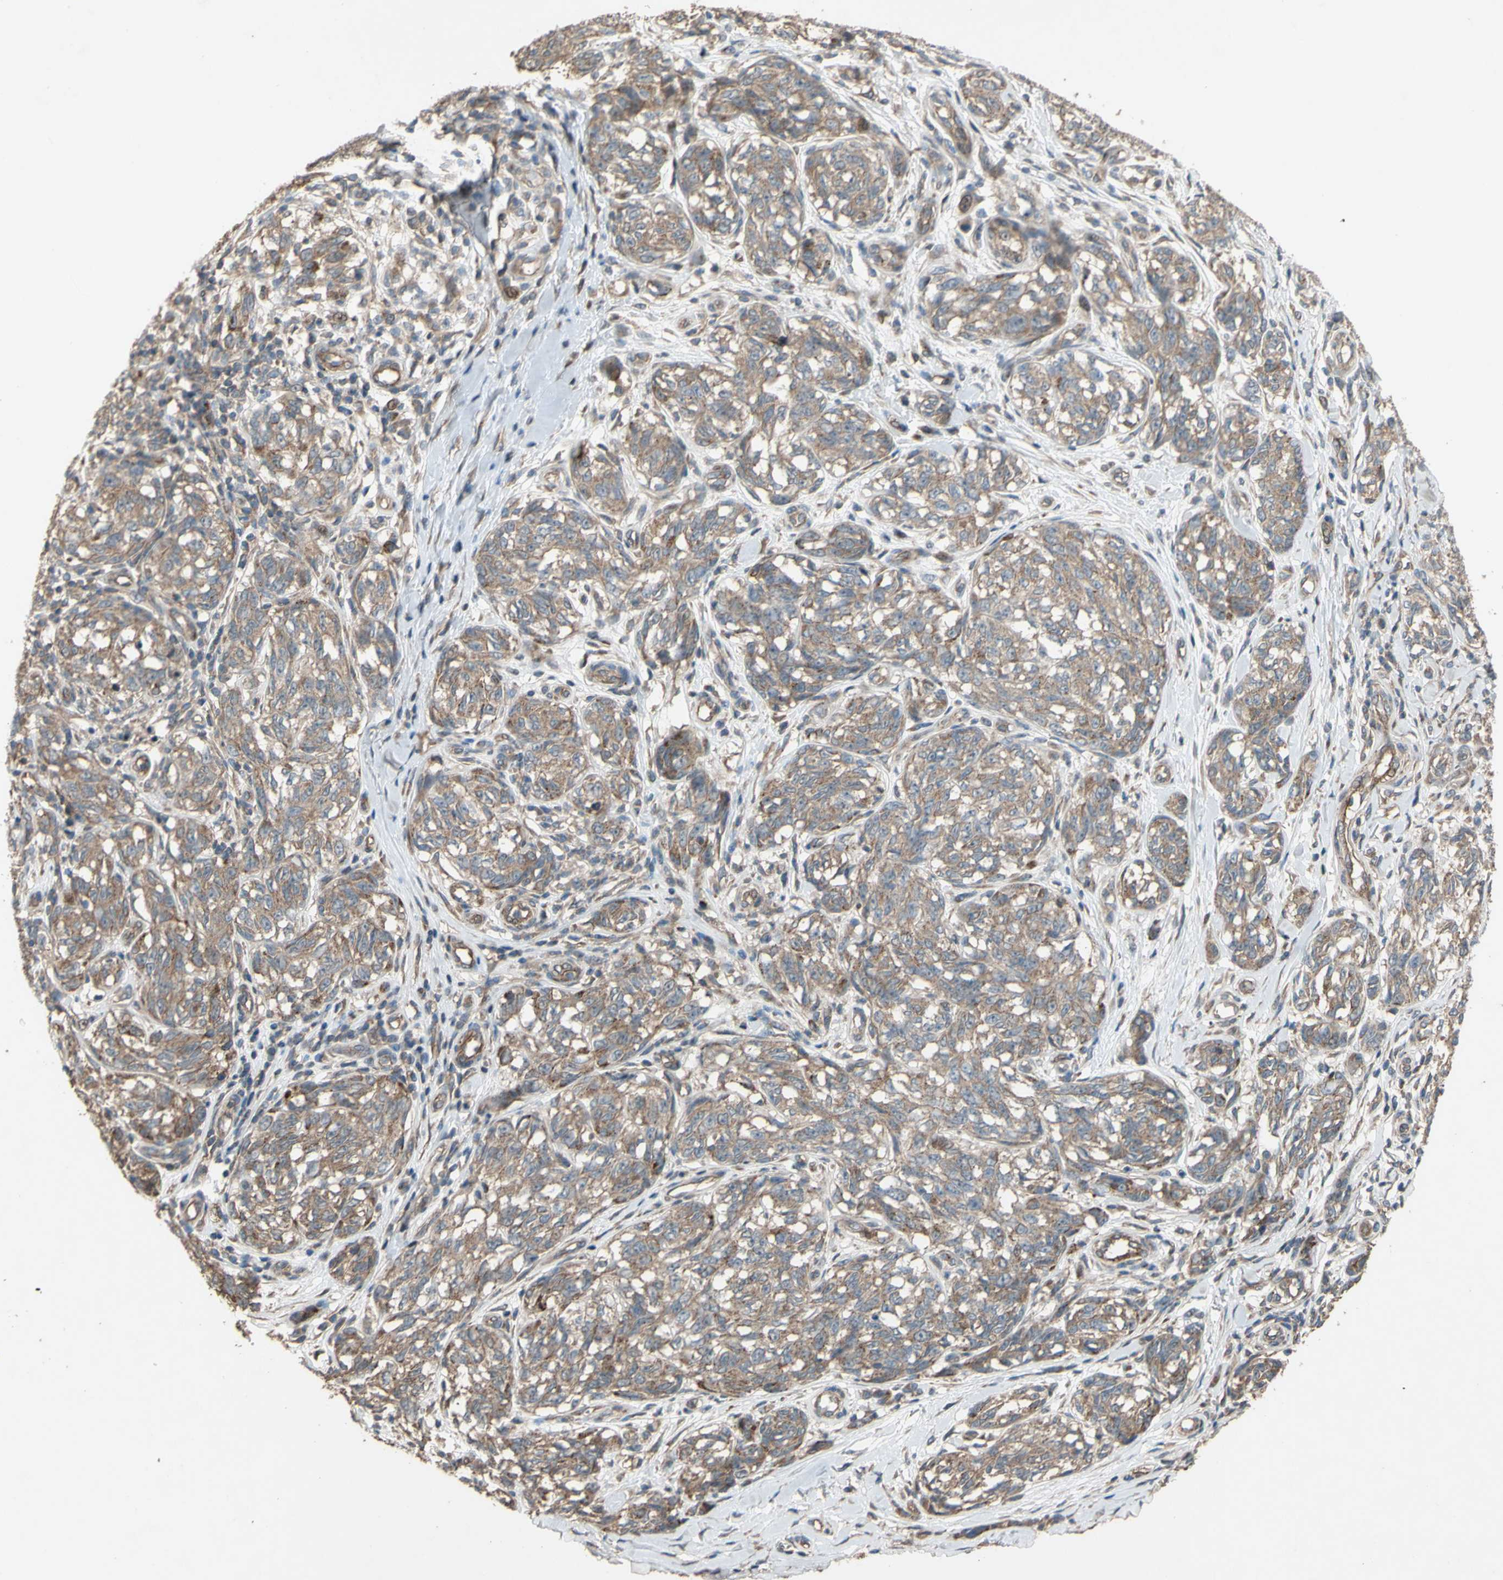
{"staining": {"intensity": "moderate", "quantity": ">75%", "location": "cytoplasmic/membranous"}, "tissue": "melanoma", "cell_type": "Tumor cells", "image_type": "cancer", "snomed": [{"axis": "morphology", "description": "Malignant melanoma, NOS"}, {"axis": "topography", "description": "Skin"}], "caption": "This image exhibits melanoma stained with immunohistochemistry (IHC) to label a protein in brown. The cytoplasmic/membranous of tumor cells show moderate positivity for the protein. Nuclei are counter-stained blue.", "gene": "SHROOM4", "patient": {"sex": "female", "age": 64}}